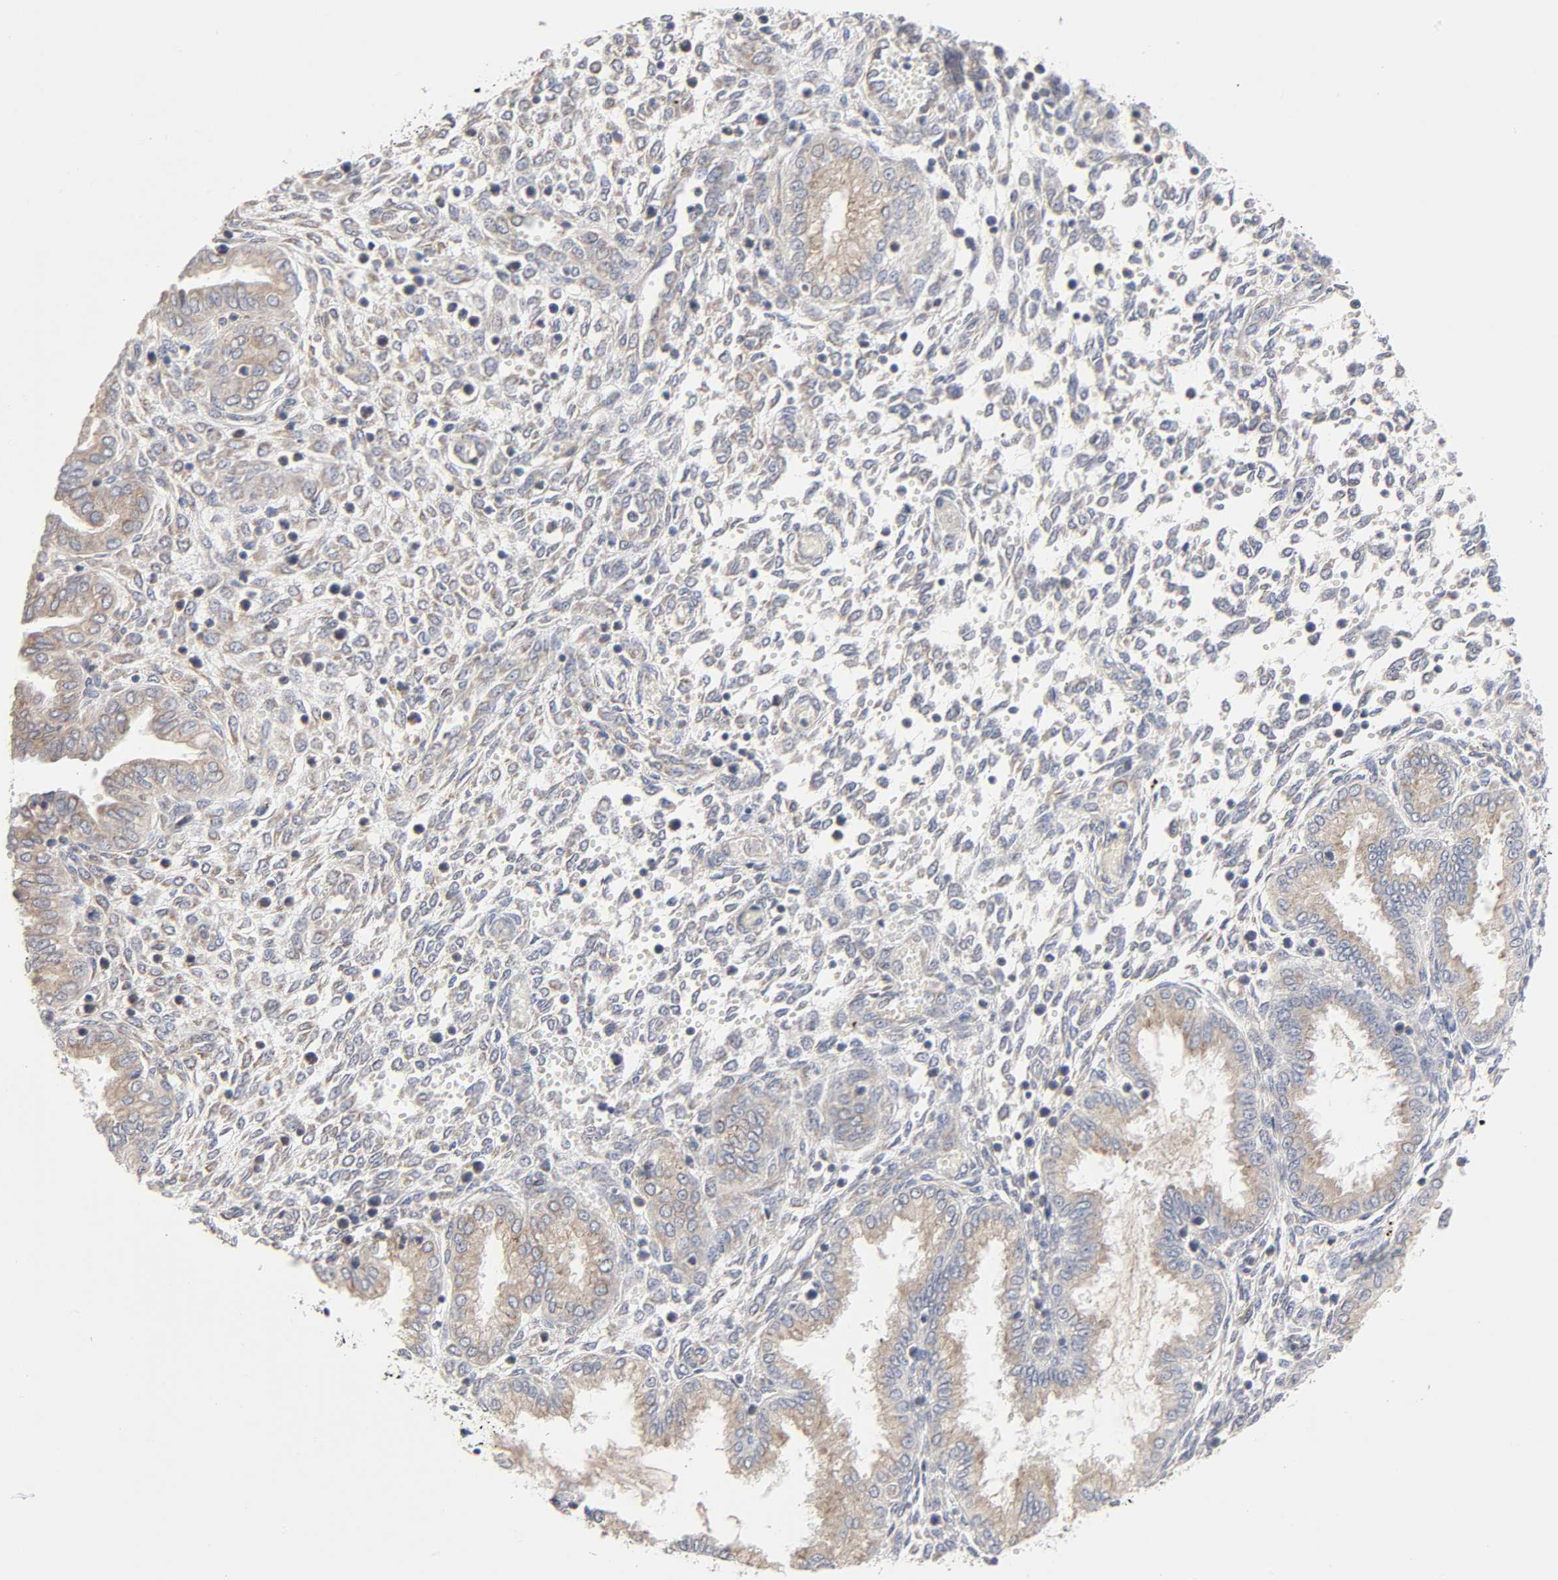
{"staining": {"intensity": "weak", "quantity": "25%-75%", "location": "cytoplasmic/membranous"}, "tissue": "endometrium", "cell_type": "Cells in endometrial stroma", "image_type": "normal", "snomed": [{"axis": "morphology", "description": "Normal tissue, NOS"}, {"axis": "topography", "description": "Endometrium"}], "caption": "Brown immunohistochemical staining in benign human endometrium reveals weak cytoplasmic/membranous expression in approximately 25%-75% of cells in endometrial stroma.", "gene": "IL4R", "patient": {"sex": "female", "age": 33}}